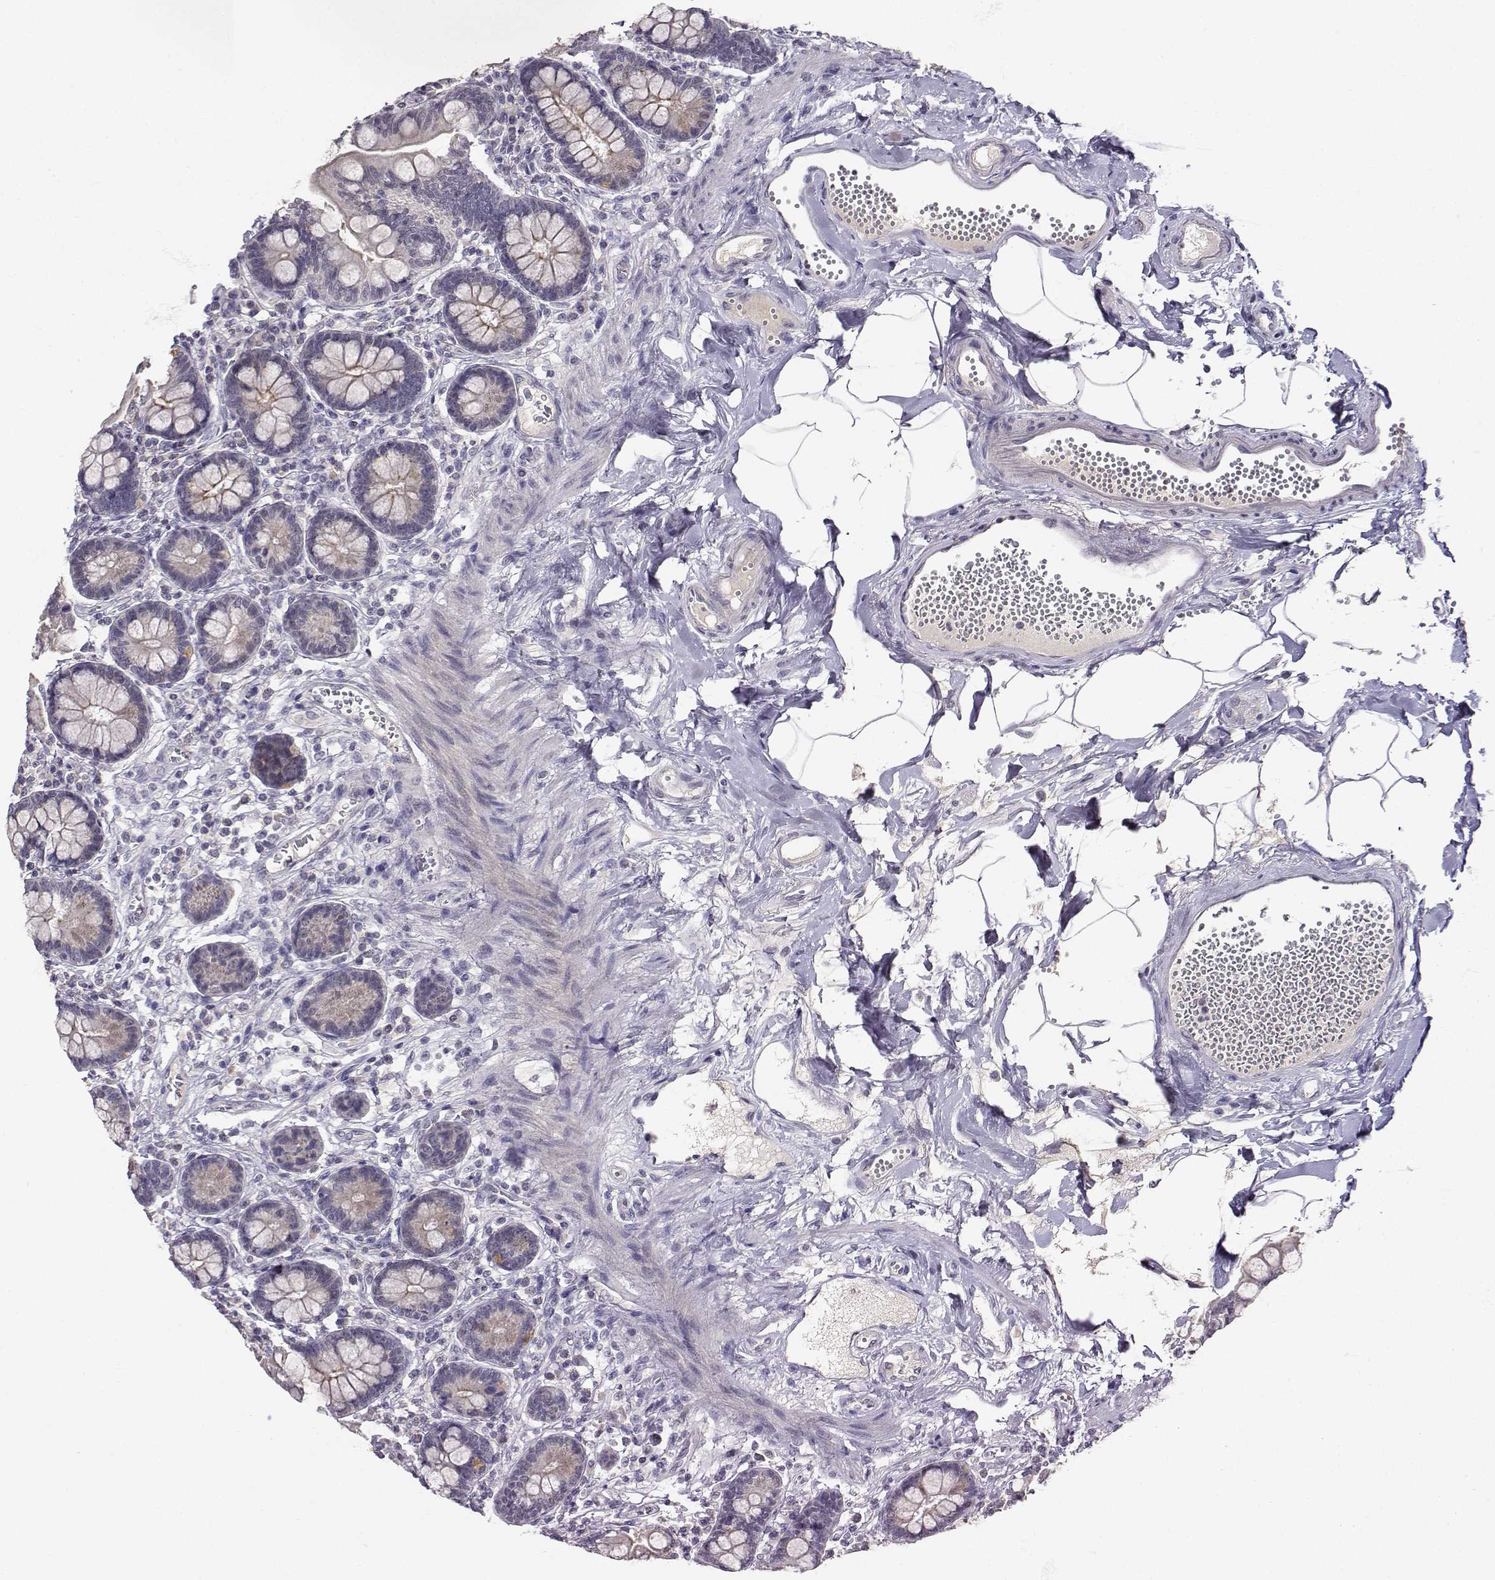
{"staining": {"intensity": "strong", "quantity": "<25%", "location": "cytoplasmic/membranous"}, "tissue": "small intestine", "cell_type": "Glandular cells", "image_type": "normal", "snomed": [{"axis": "morphology", "description": "Normal tissue, NOS"}, {"axis": "topography", "description": "Small intestine"}], "caption": "DAB (3,3'-diaminobenzidine) immunohistochemical staining of unremarkable human small intestine shows strong cytoplasmic/membranous protein staining in approximately <25% of glandular cells.", "gene": "SLC6A3", "patient": {"sex": "female", "age": 56}}